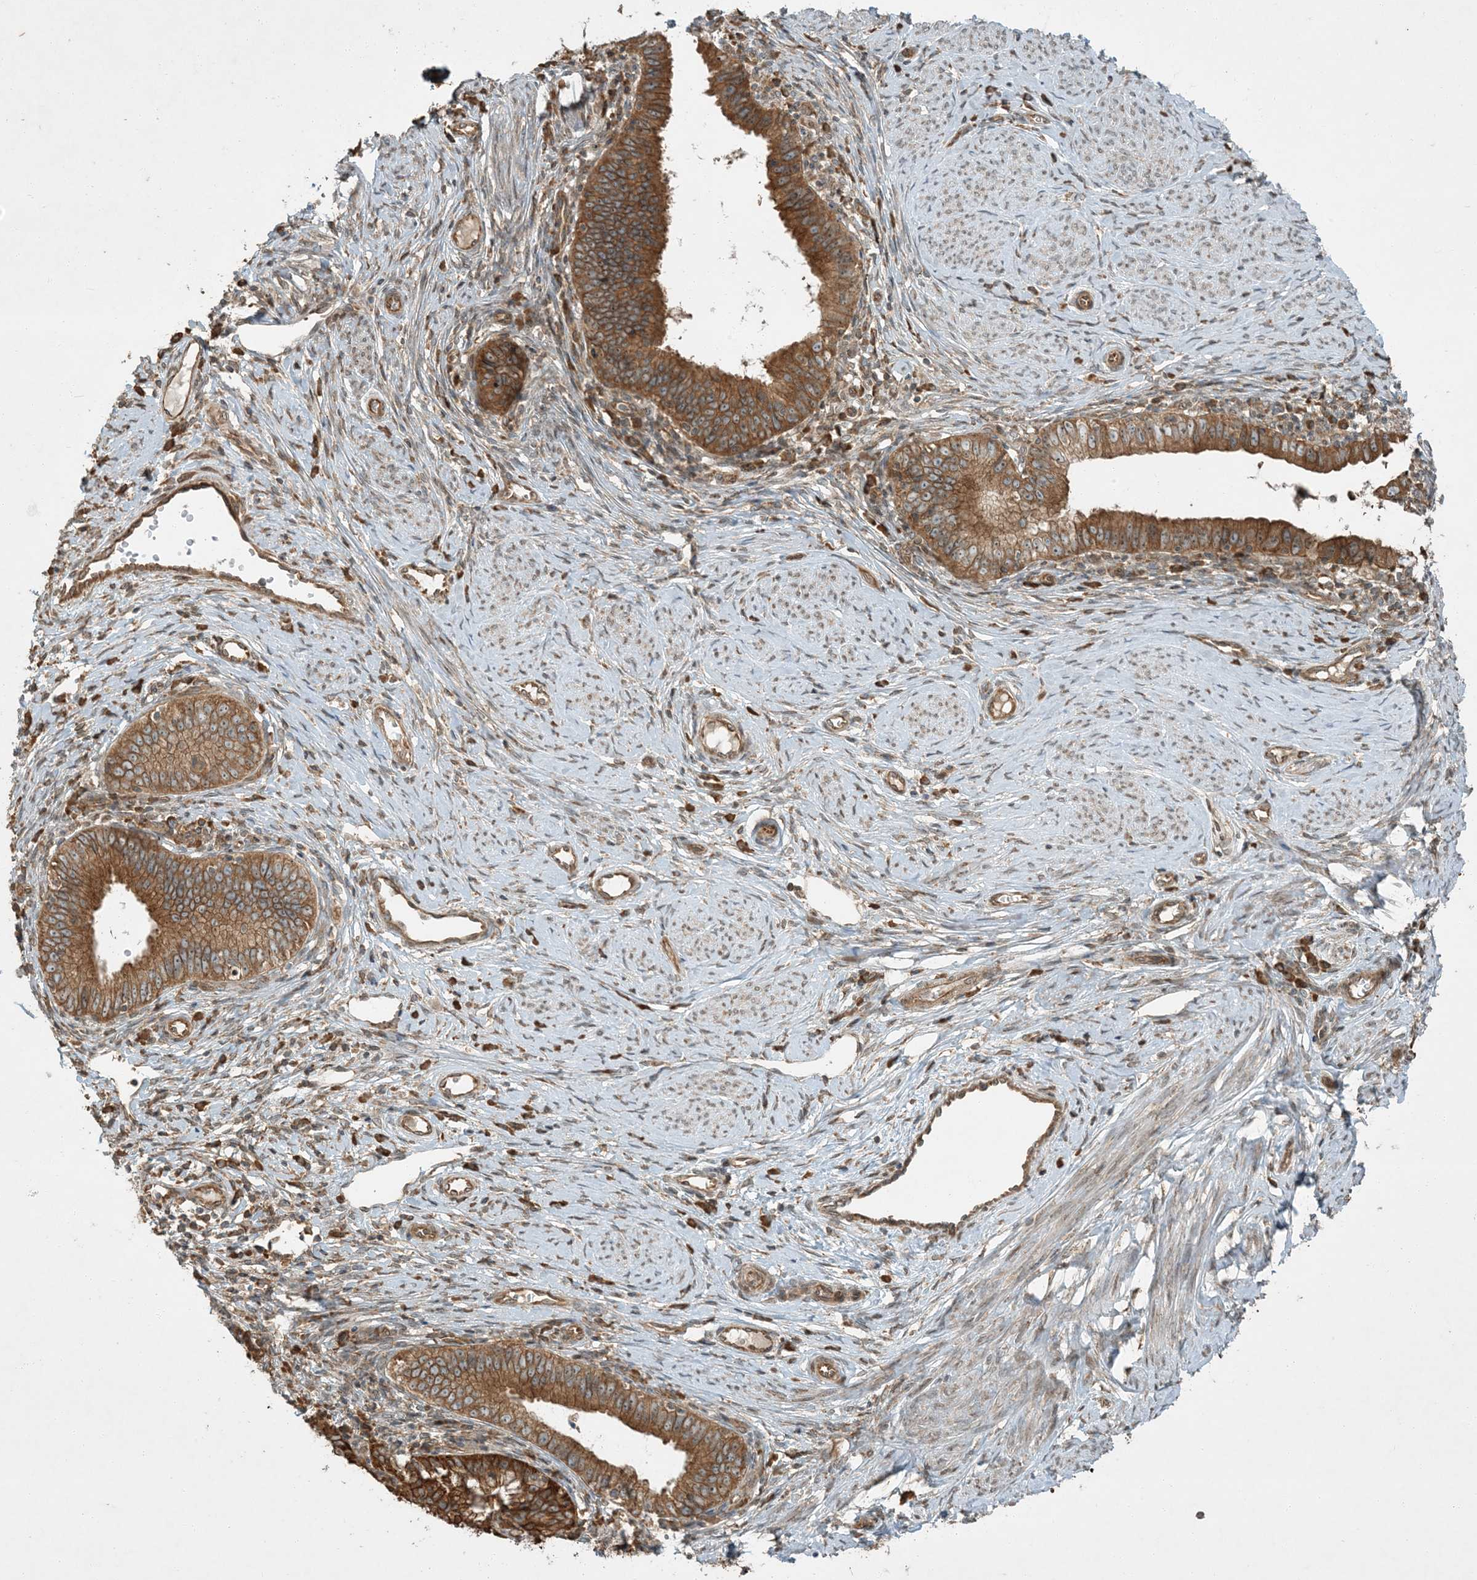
{"staining": {"intensity": "moderate", "quantity": ">75%", "location": "cytoplasmic/membranous"}, "tissue": "cervical cancer", "cell_type": "Tumor cells", "image_type": "cancer", "snomed": [{"axis": "morphology", "description": "Adenocarcinoma, NOS"}, {"axis": "topography", "description": "Cervix"}], "caption": "Protein expression by IHC exhibits moderate cytoplasmic/membranous expression in approximately >75% of tumor cells in adenocarcinoma (cervical). (DAB (3,3'-diaminobenzidine) IHC with brightfield microscopy, high magnification).", "gene": "COMMD8", "patient": {"sex": "female", "age": 36}}